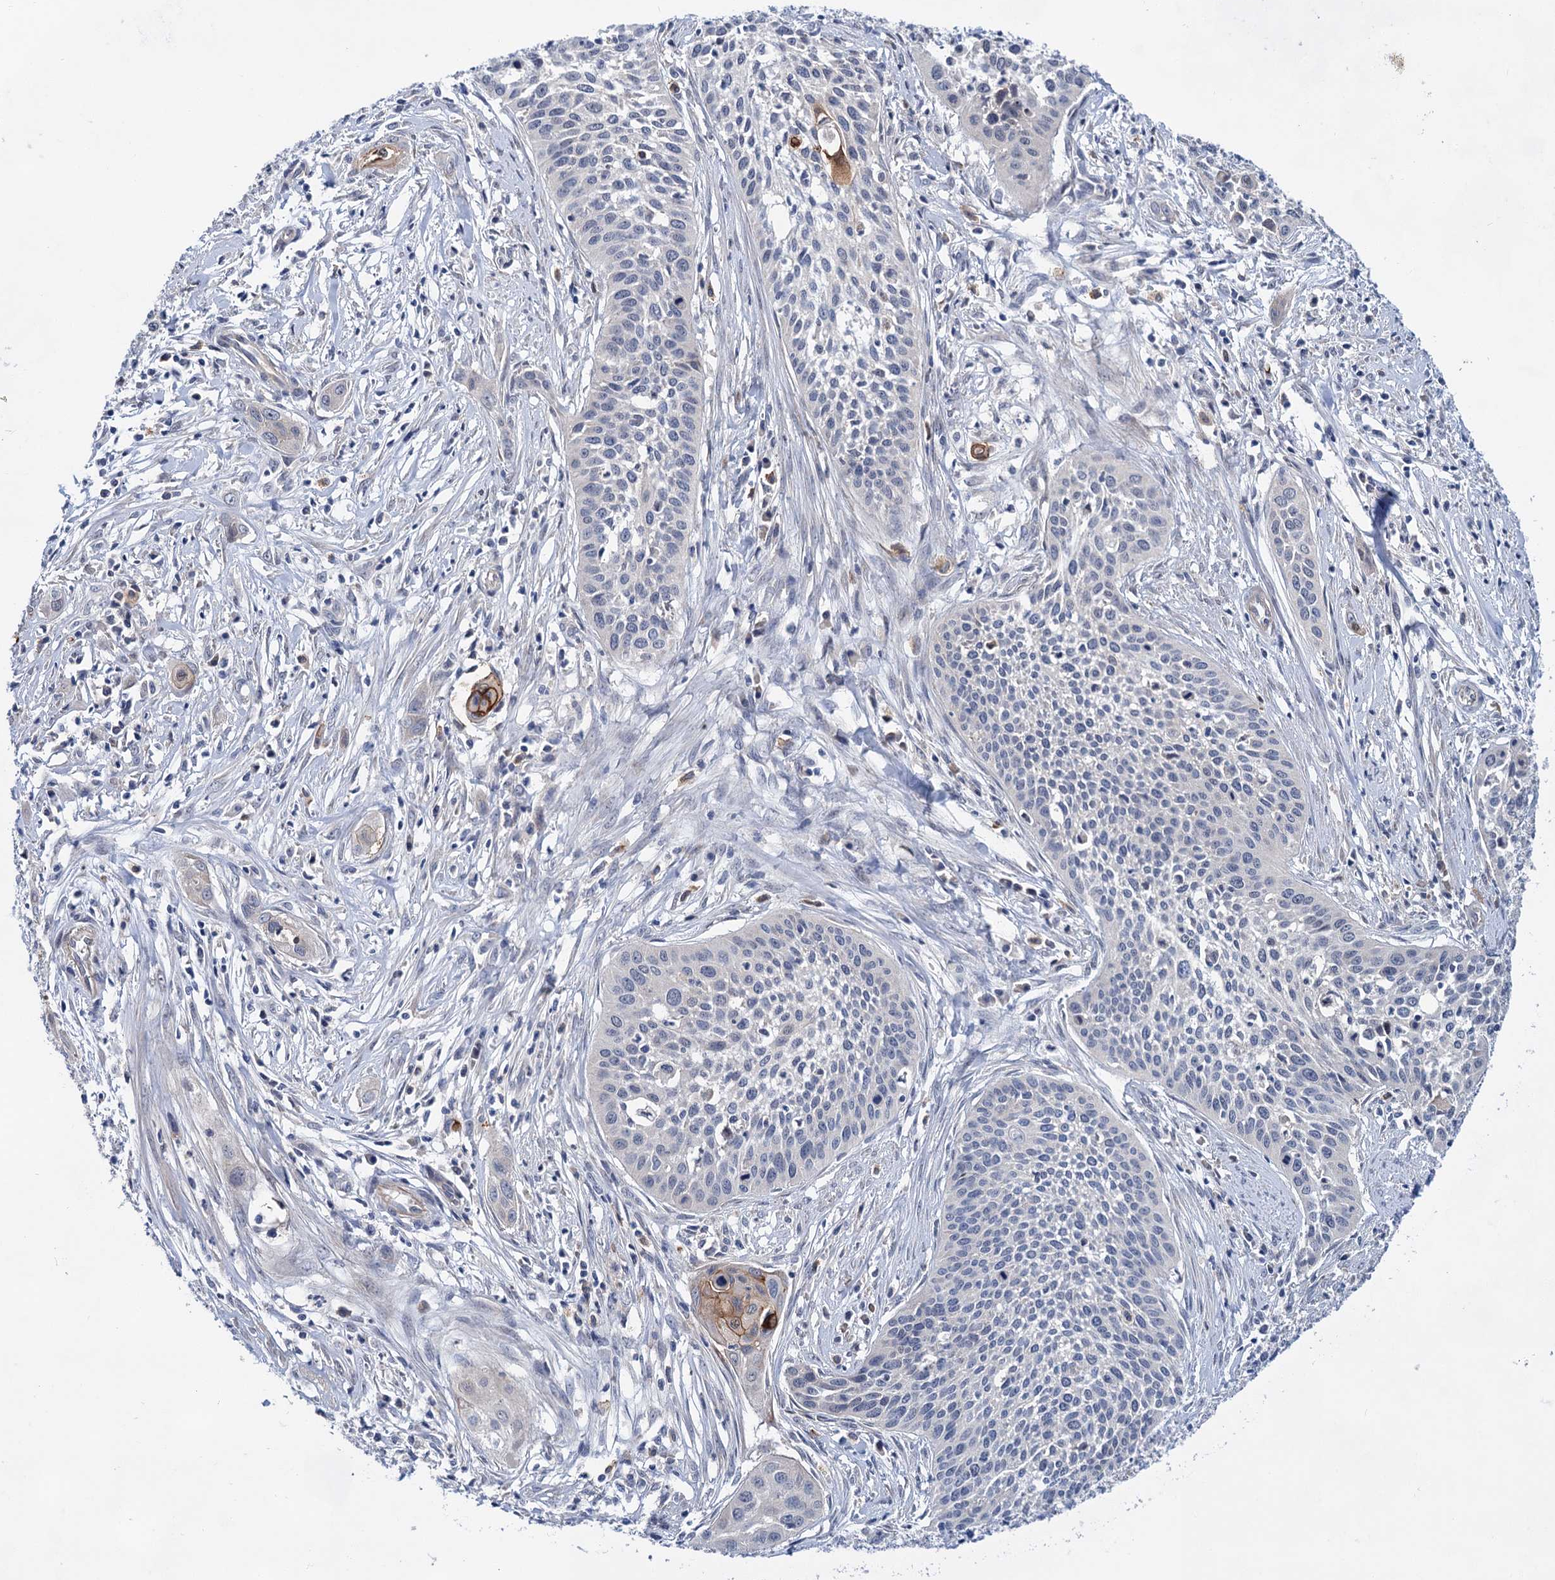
{"staining": {"intensity": "negative", "quantity": "none", "location": "none"}, "tissue": "cervical cancer", "cell_type": "Tumor cells", "image_type": "cancer", "snomed": [{"axis": "morphology", "description": "Squamous cell carcinoma, NOS"}, {"axis": "topography", "description": "Cervix"}], "caption": "Immunohistochemical staining of human squamous cell carcinoma (cervical) exhibits no significant staining in tumor cells. (Immunohistochemistry, brightfield microscopy, high magnification).", "gene": "MORN3", "patient": {"sex": "female", "age": 34}}